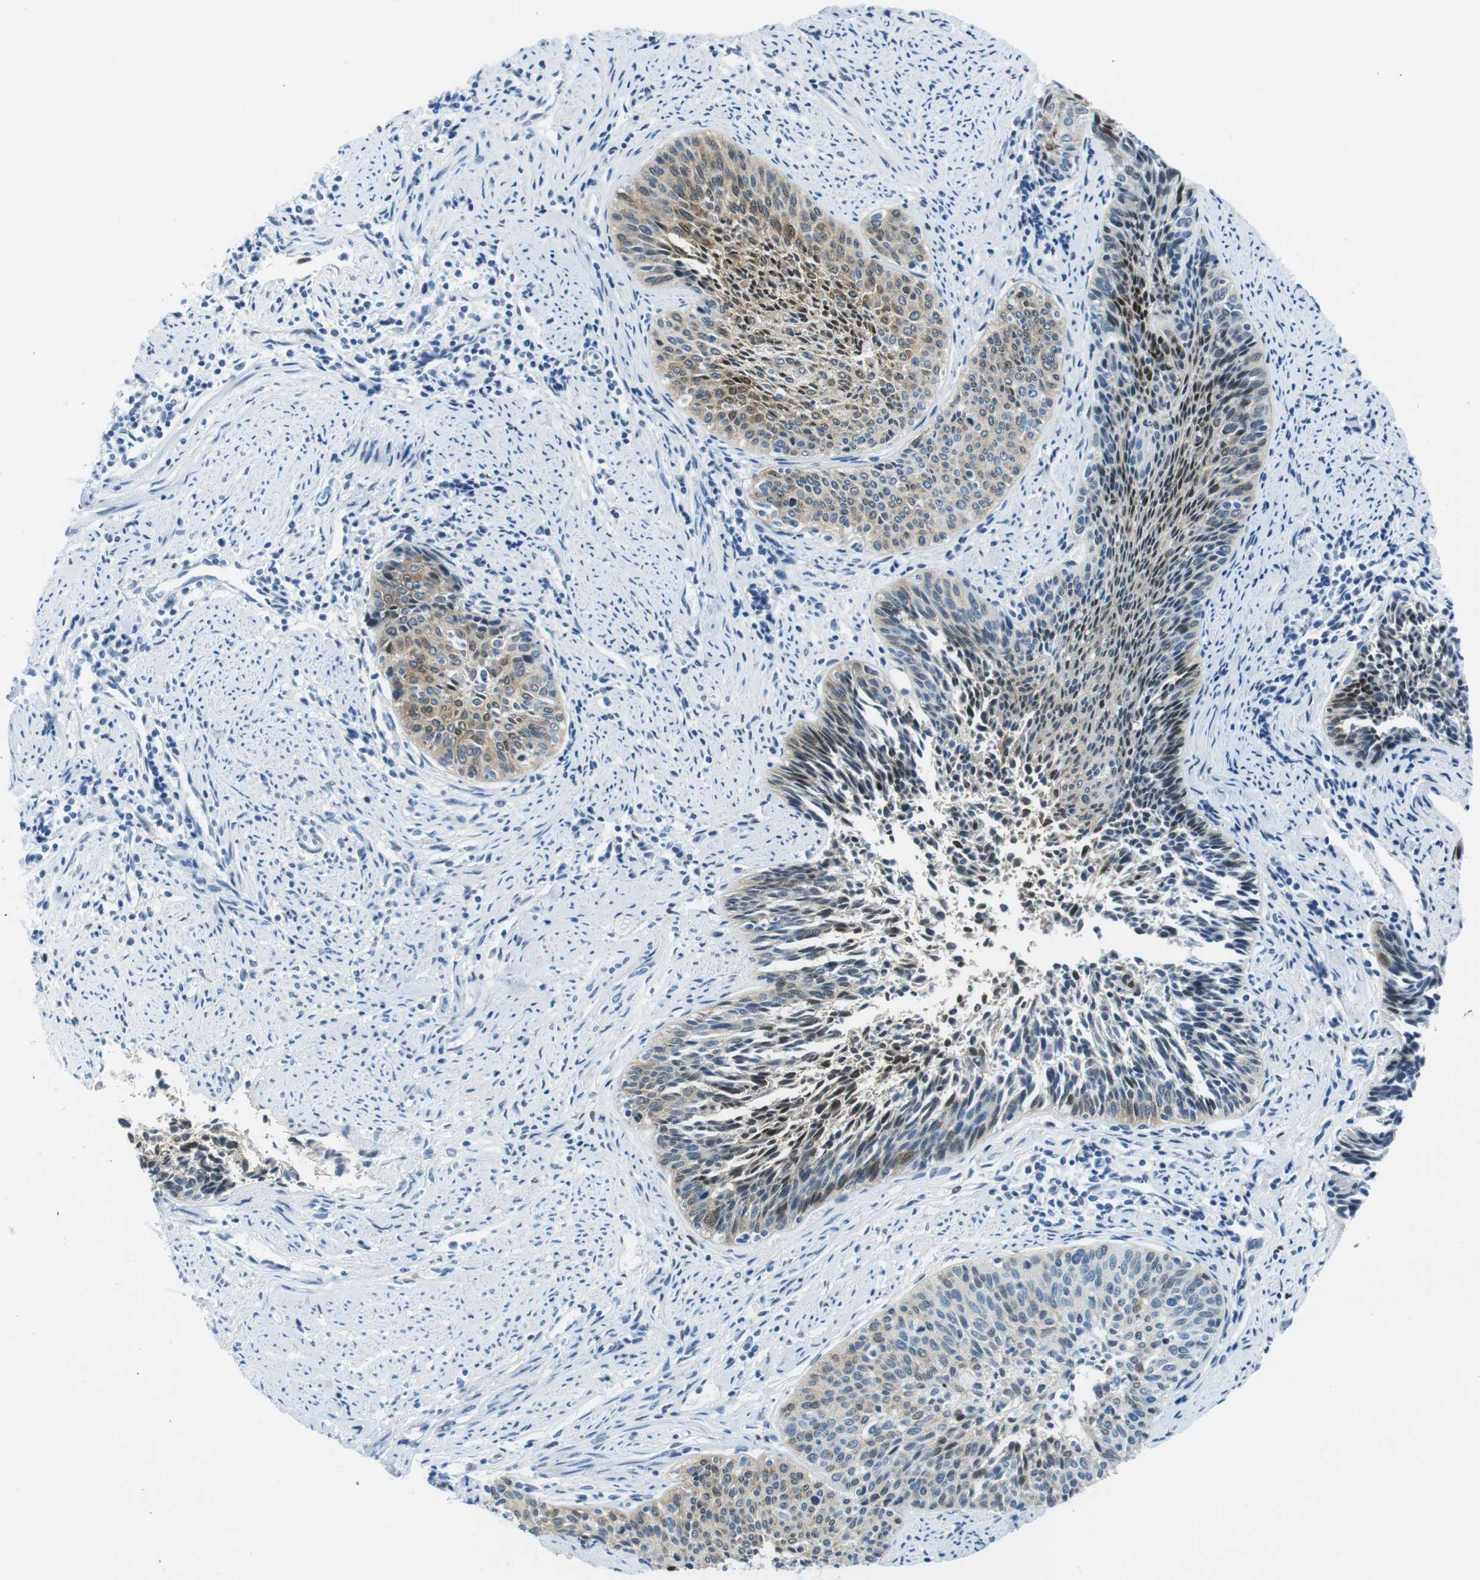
{"staining": {"intensity": "moderate", "quantity": "25%-75%", "location": "cytoplasmic/membranous,nuclear"}, "tissue": "cervical cancer", "cell_type": "Tumor cells", "image_type": "cancer", "snomed": [{"axis": "morphology", "description": "Squamous cell carcinoma, NOS"}, {"axis": "topography", "description": "Cervix"}], "caption": "Protein expression by IHC demonstrates moderate cytoplasmic/membranous and nuclear positivity in approximately 25%-75% of tumor cells in cervical cancer.", "gene": "PHLDA1", "patient": {"sex": "female", "age": 55}}